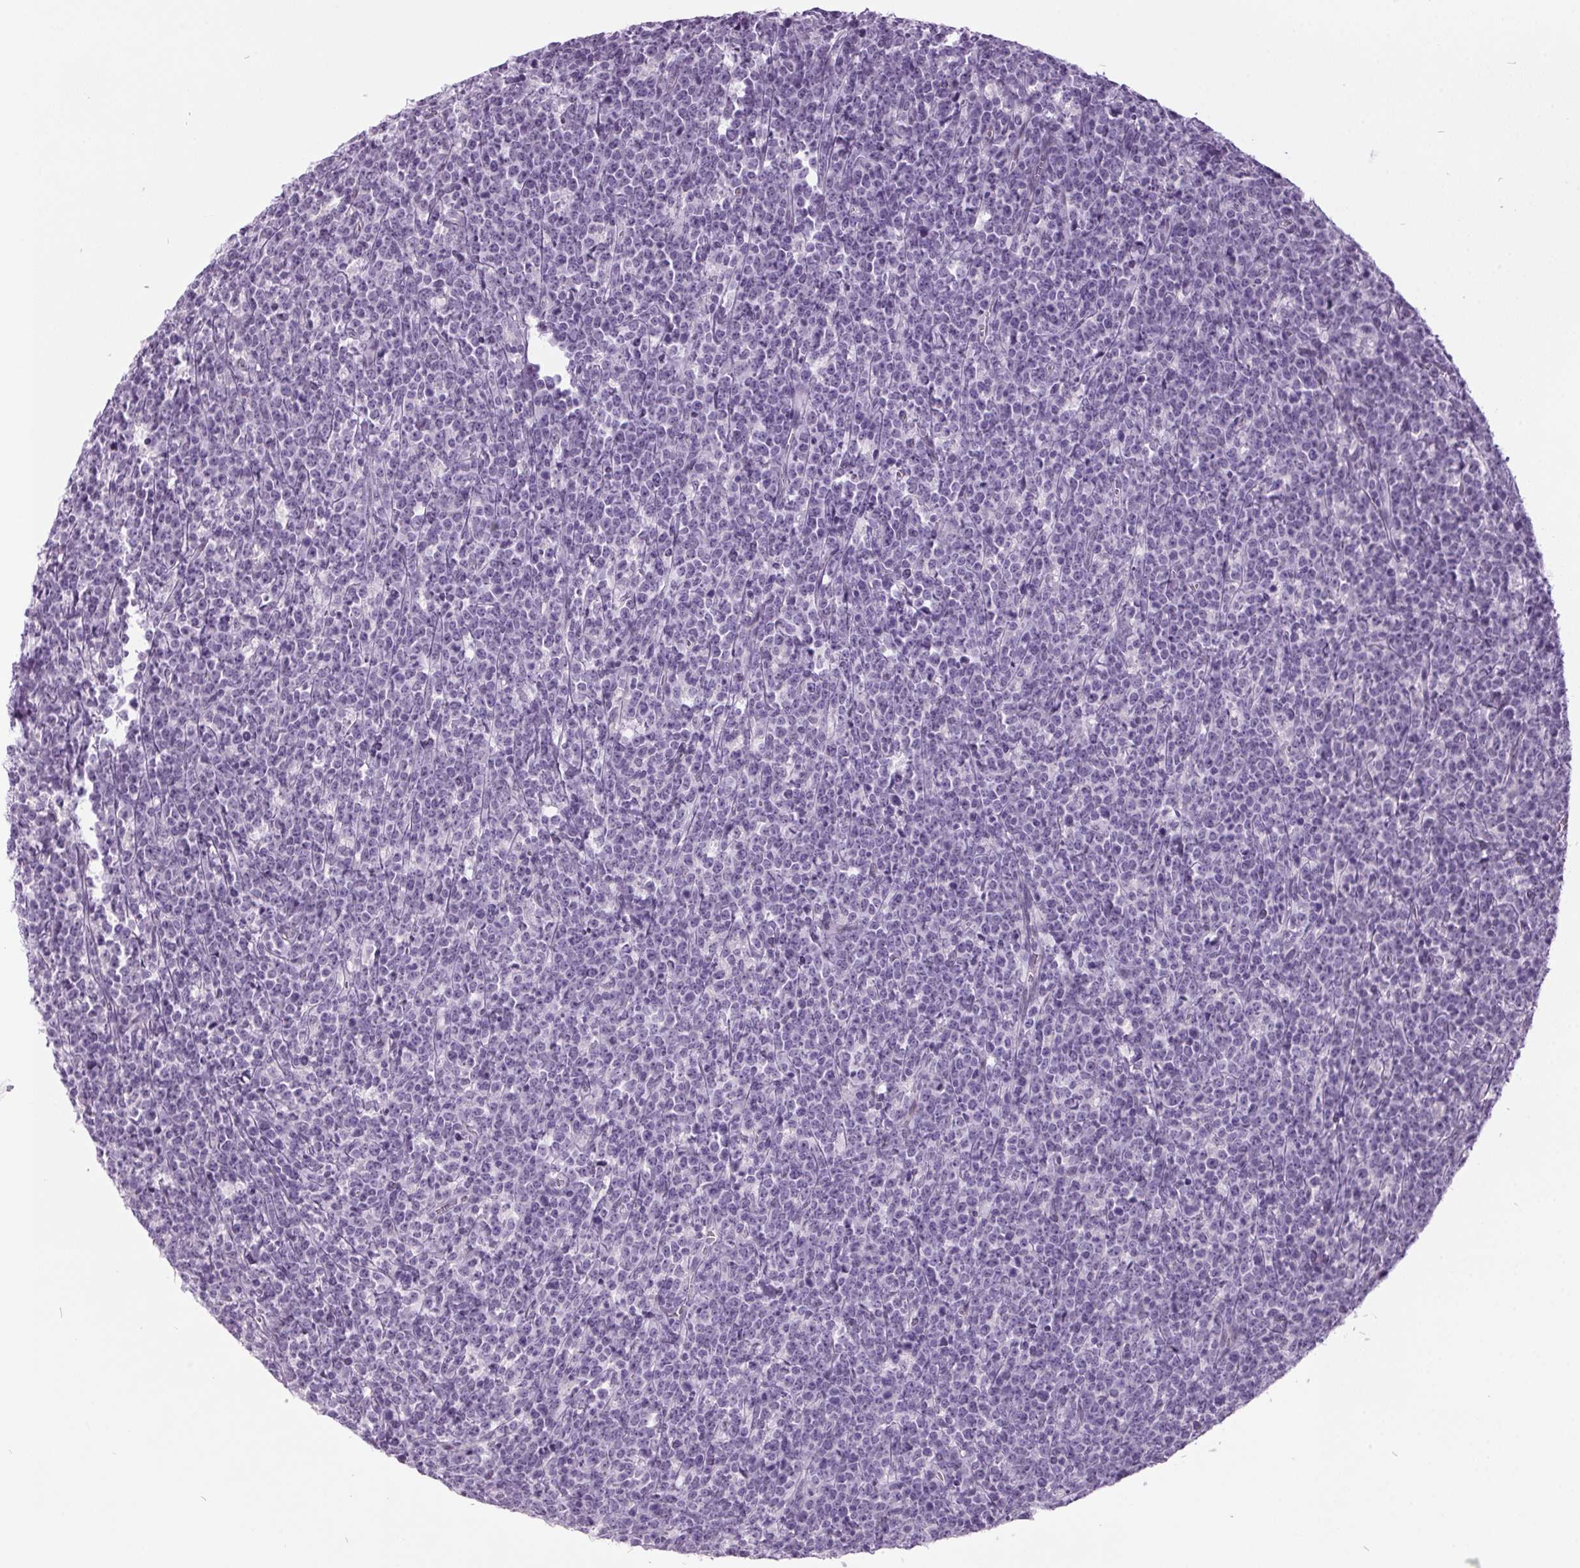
{"staining": {"intensity": "negative", "quantity": "none", "location": "none"}, "tissue": "lymphoma", "cell_type": "Tumor cells", "image_type": "cancer", "snomed": [{"axis": "morphology", "description": "Malignant lymphoma, non-Hodgkin's type, High grade"}, {"axis": "topography", "description": "Small intestine"}], "caption": "An IHC histopathology image of lymphoma is shown. There is no staining in tumor cells of lymphoma. The staining is performed using DAB brown chromogen with nuclei counter-stained in using hematoxylin.", "gene": "ODAD2", "patient": {"sex": "female", "age": 56}}